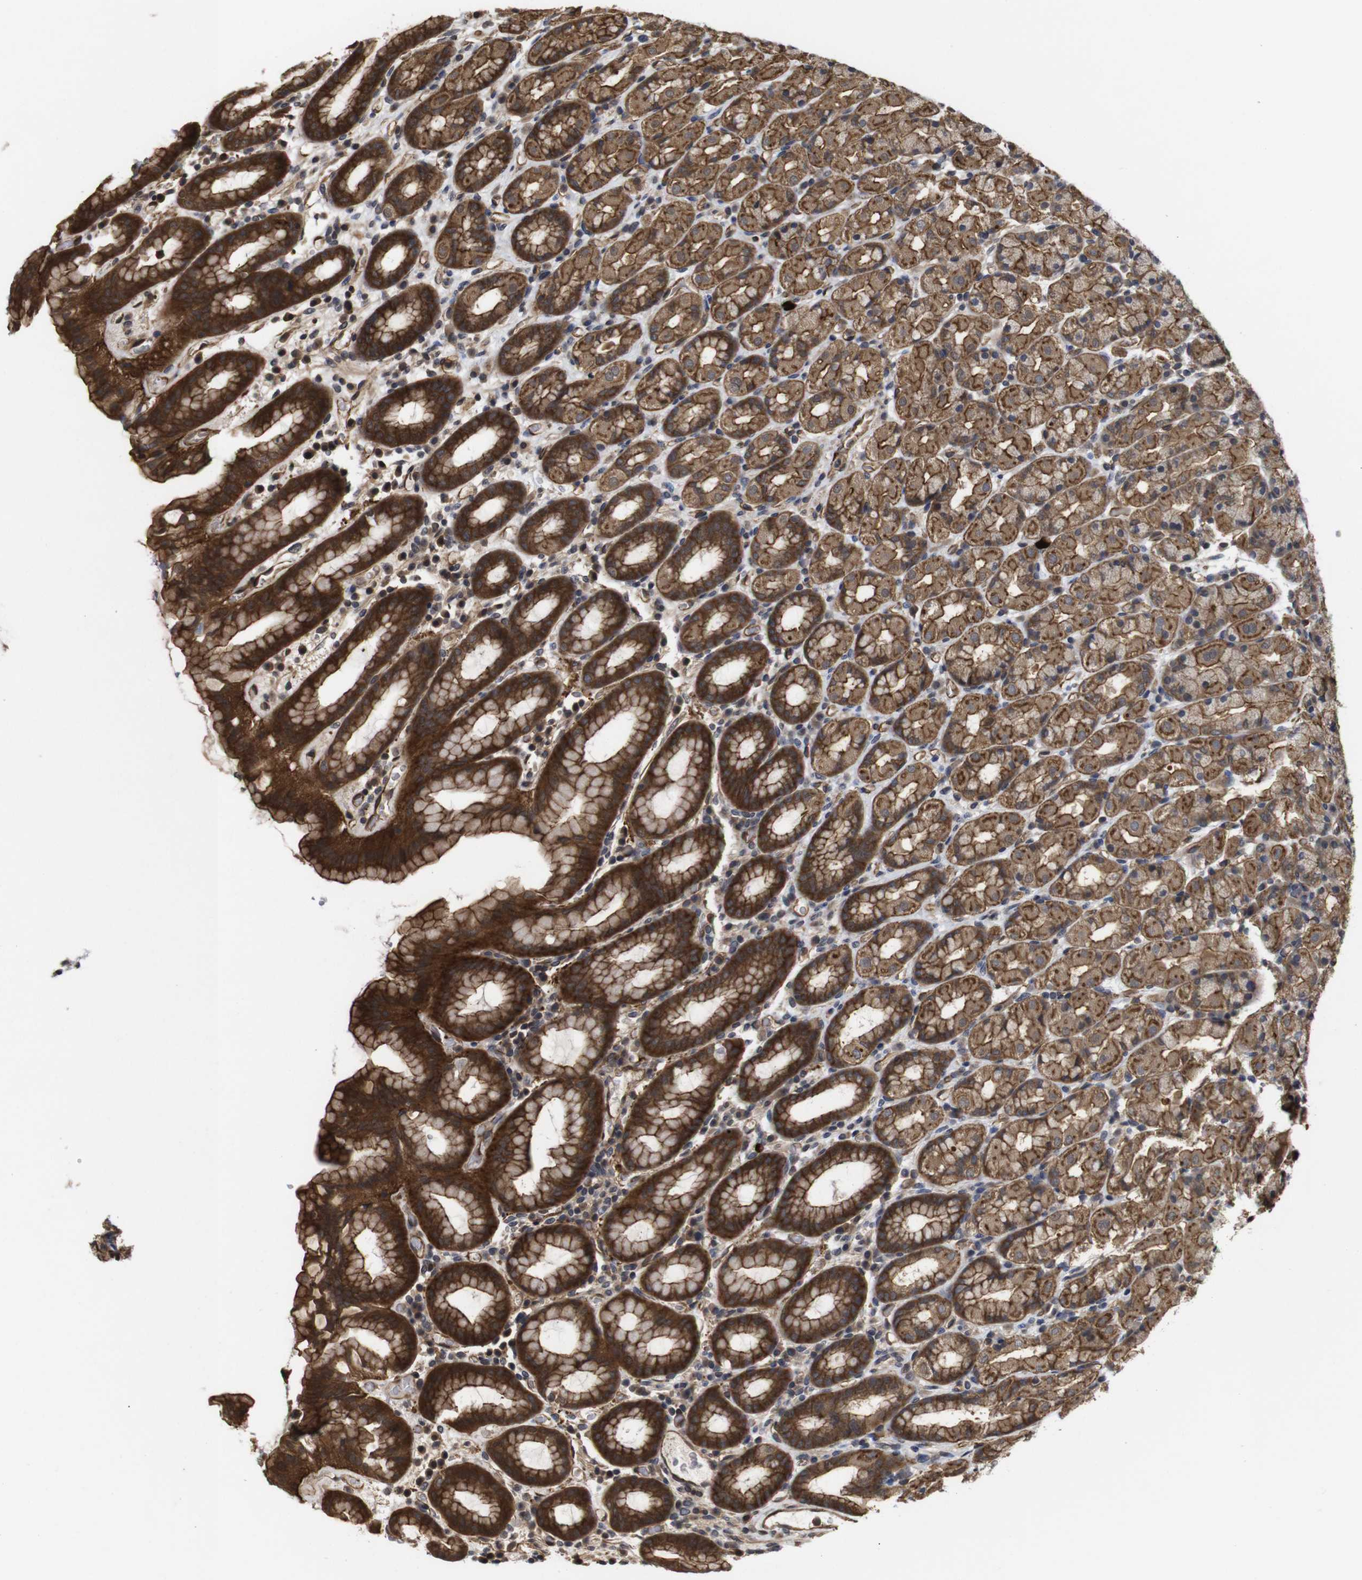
{"staining": {"intensity": "strong", "quantity": ">75%", "location": "cytoplasmic/membranous"}, "tissue": "stomach", "cell_type": "Glandular cells", "image_type": "normal", "snomed": [{"axis": "morphology", "description": "Normal tissue, NOS"}, {"axis": "topography", "description": "Stomach, upper"}], "caption": "IHC (DAB (3,3'-diaminobenzidine)) staining of normal human stomach shows strong cytoplasmic/membranous protein positivity in about >75% of glandular cells.", "gene": "NANOS1", "patient": {"sex": "male", "age": 68}}